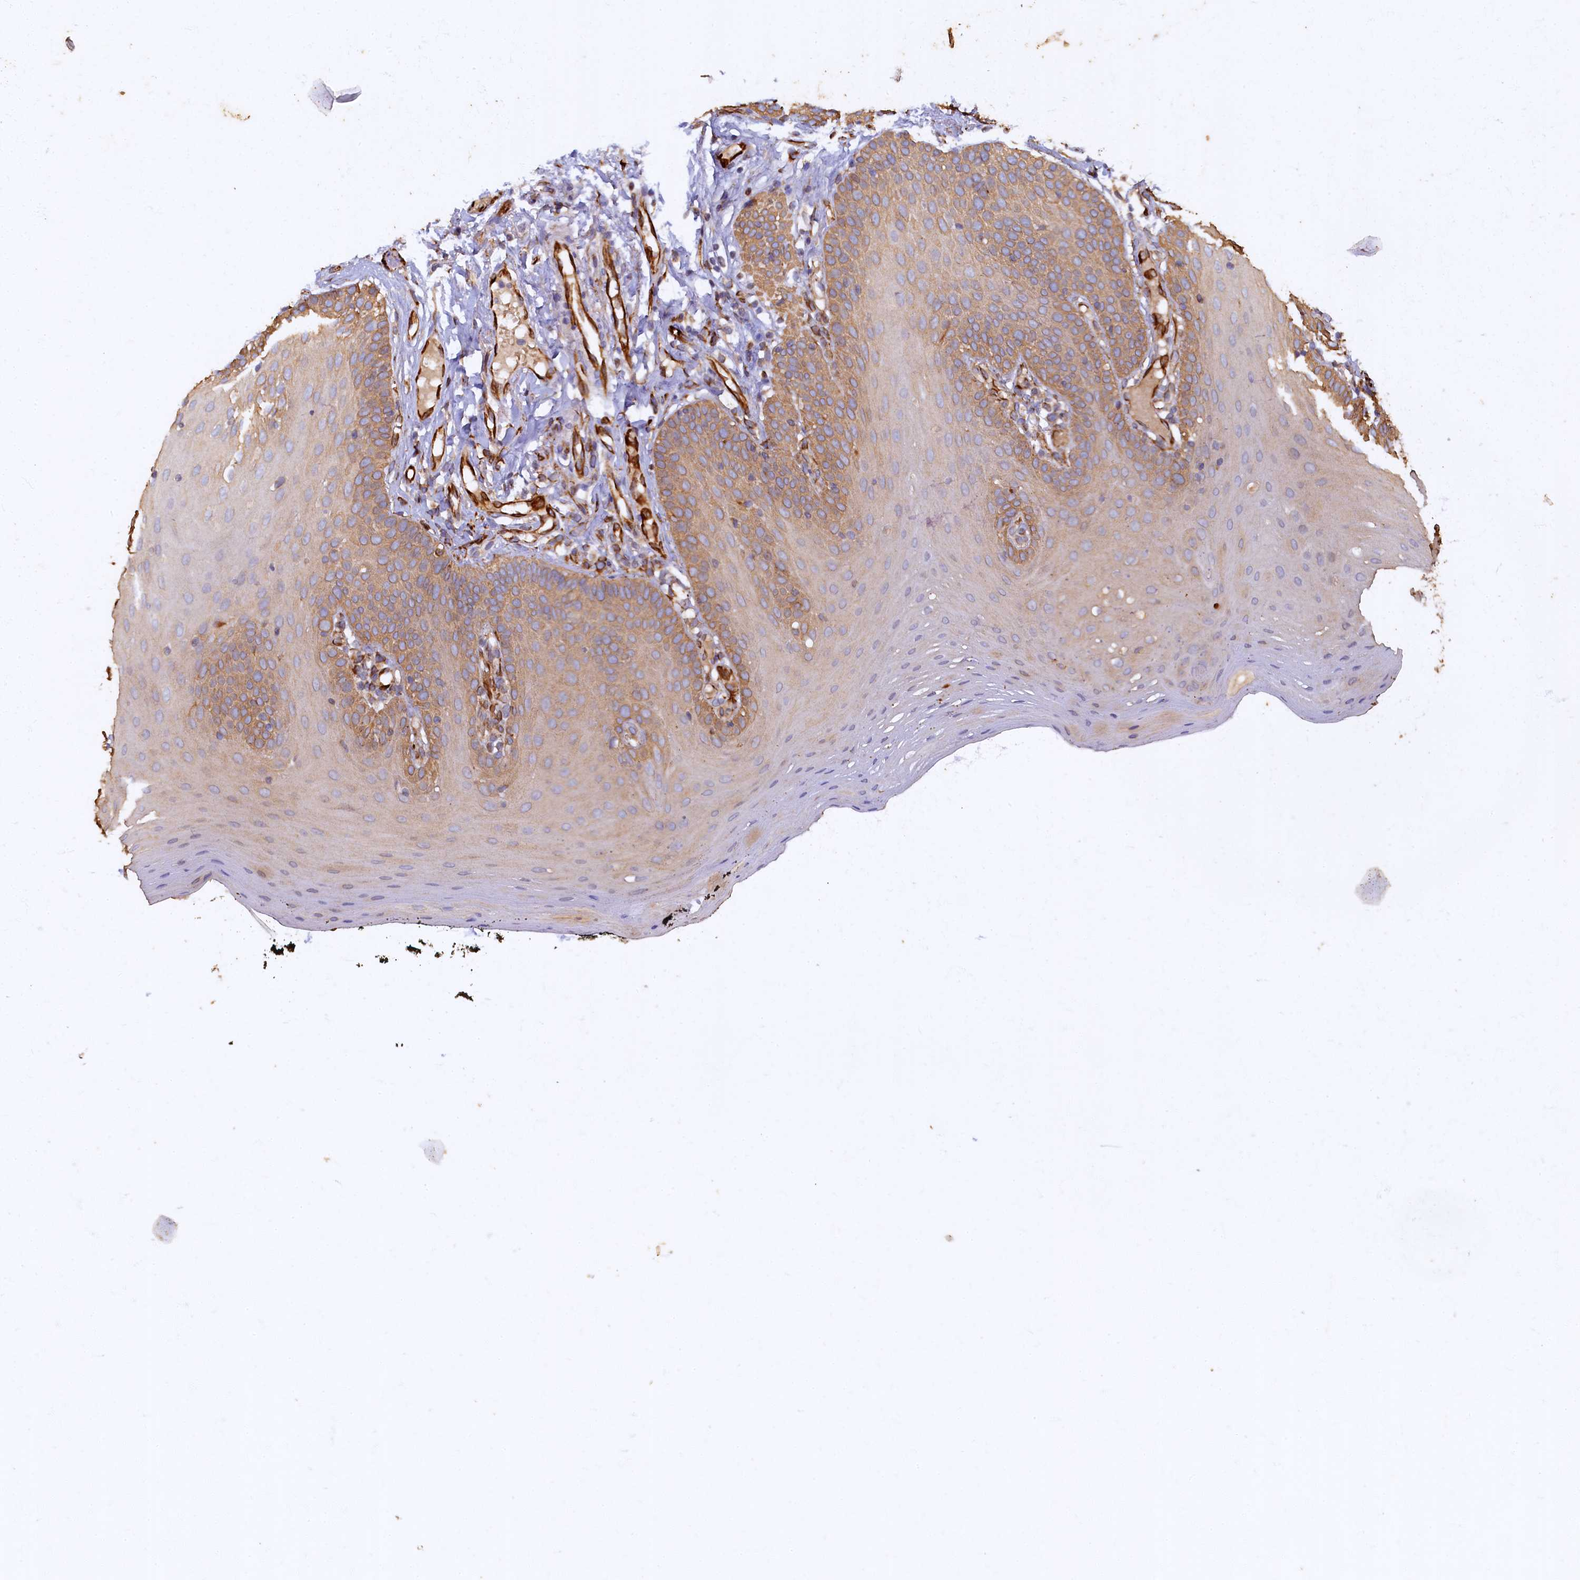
{"staining": {"intensity": "moderate", "quantity": ">75%", "location": "cytoplasmic/membranous"}, "tissue": "oral mucosa", "cell_type": "Squamous epithelial cells", "image_type": "normal", "snomed": [{"axis": "morphology", "description": "Normal tissue, NOS"}, {"axis": "topography", "description": "Oral tissue"}], "caption": "Immunohistochemistry (IHC) photomicrograph of unremarkable oral mucosa stained for a protein (brown), which shows medium levels of moderate cytoplasmic/membranous positivity in approximately >75% of squamous epithelial cells.", "gene": "ARL11", "patient": {"sex": "male", "age": 74}}